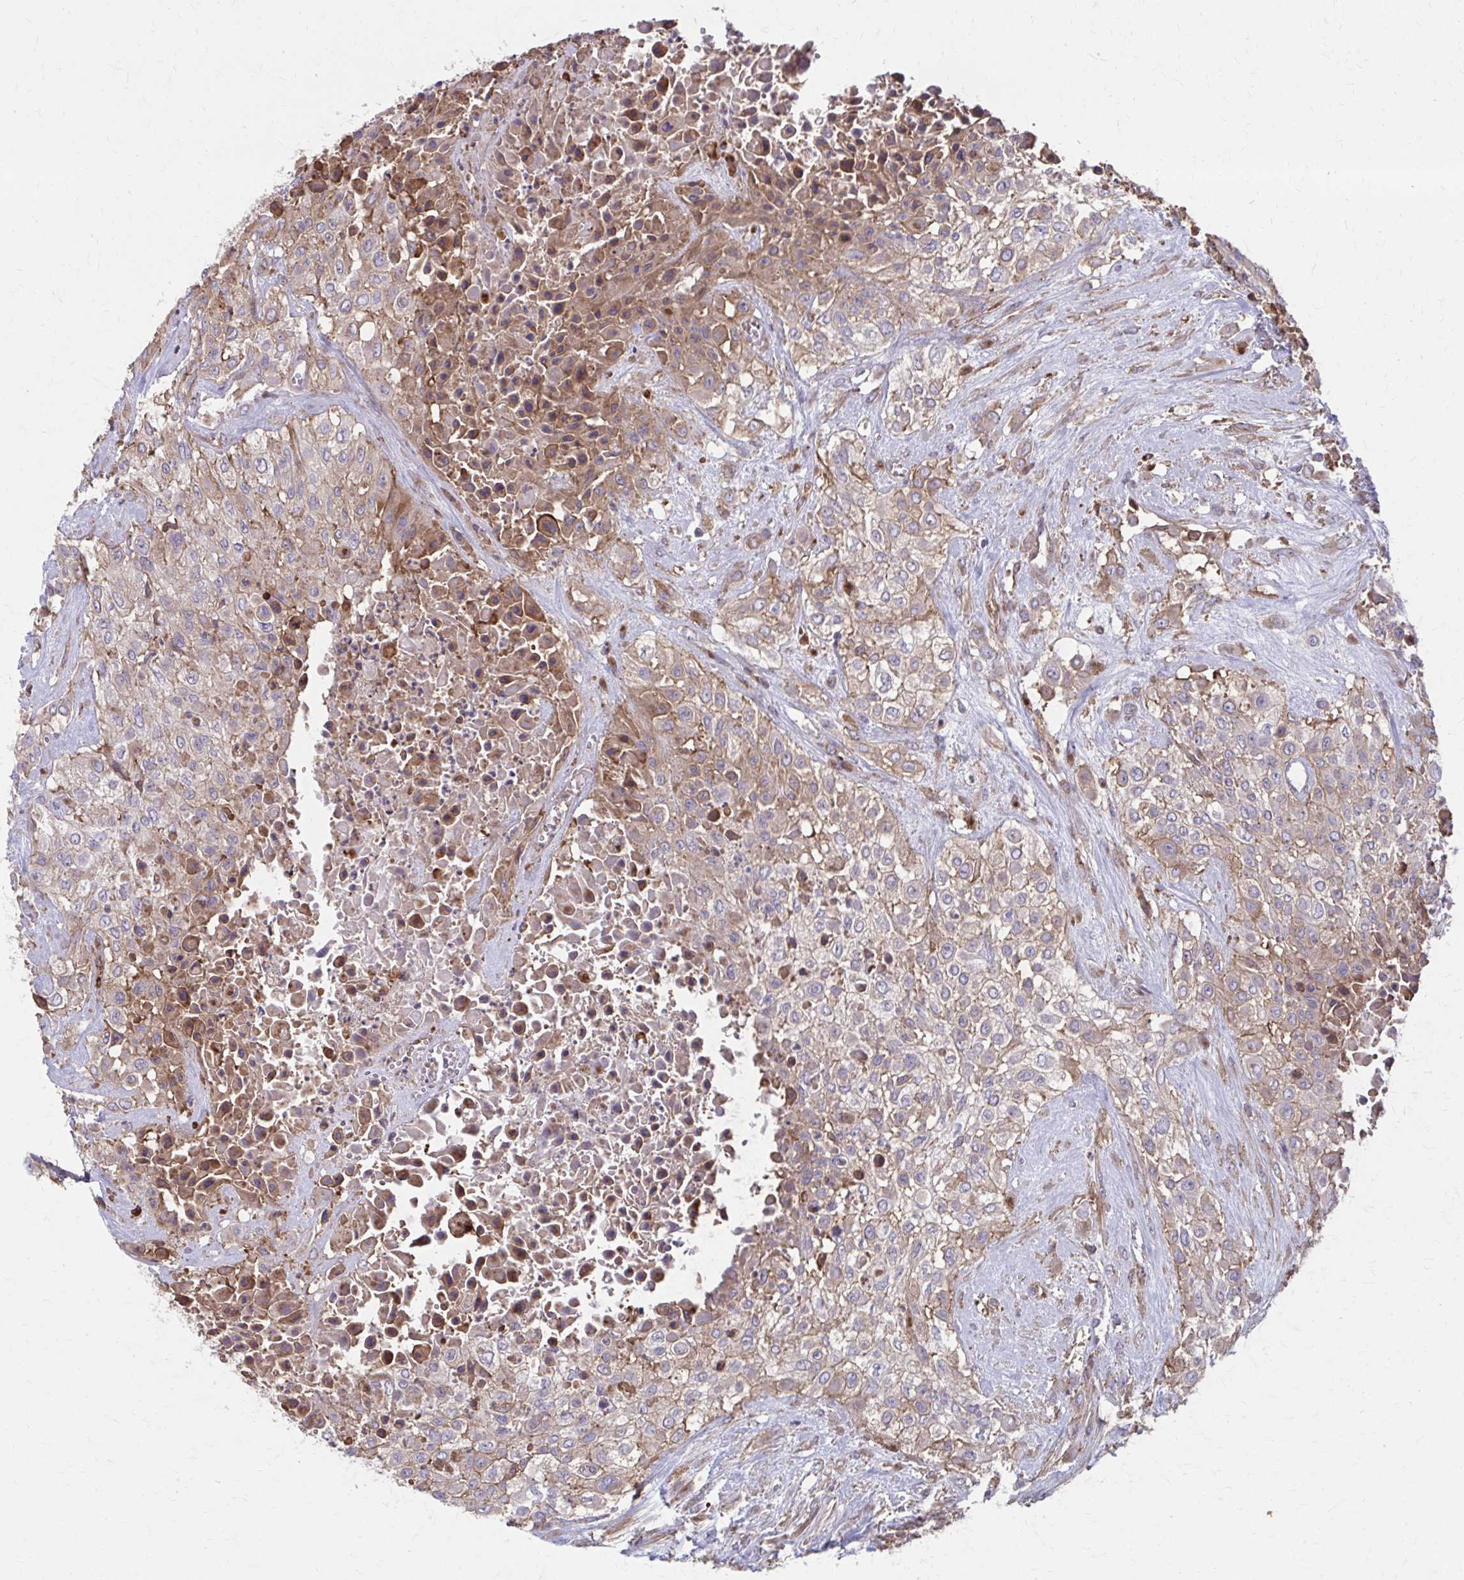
{"staining": {"intensity": "weak", "quantity": ">75%", "location": "cytoplasmic/membranous"}, "tissue": "urothelial cancer", "cell_type": "Tumor cells", "image_type": "cancer", "snomed": [{"axis": "morphology", "description": "Urothelial carcinoma, High grade"}, {"axis": "topography", "description": "Urinary bladder"}], "caption": "IHC (DAB (3,3'-diaminobenzidine)) staining of high-grade urothelial carcinoma reveals weak cytoplasmic/membranous protein expression in approximately >75% of tumor cells.", "gene": "MMP14", "patient": {"sex": "male", "age": 57}}